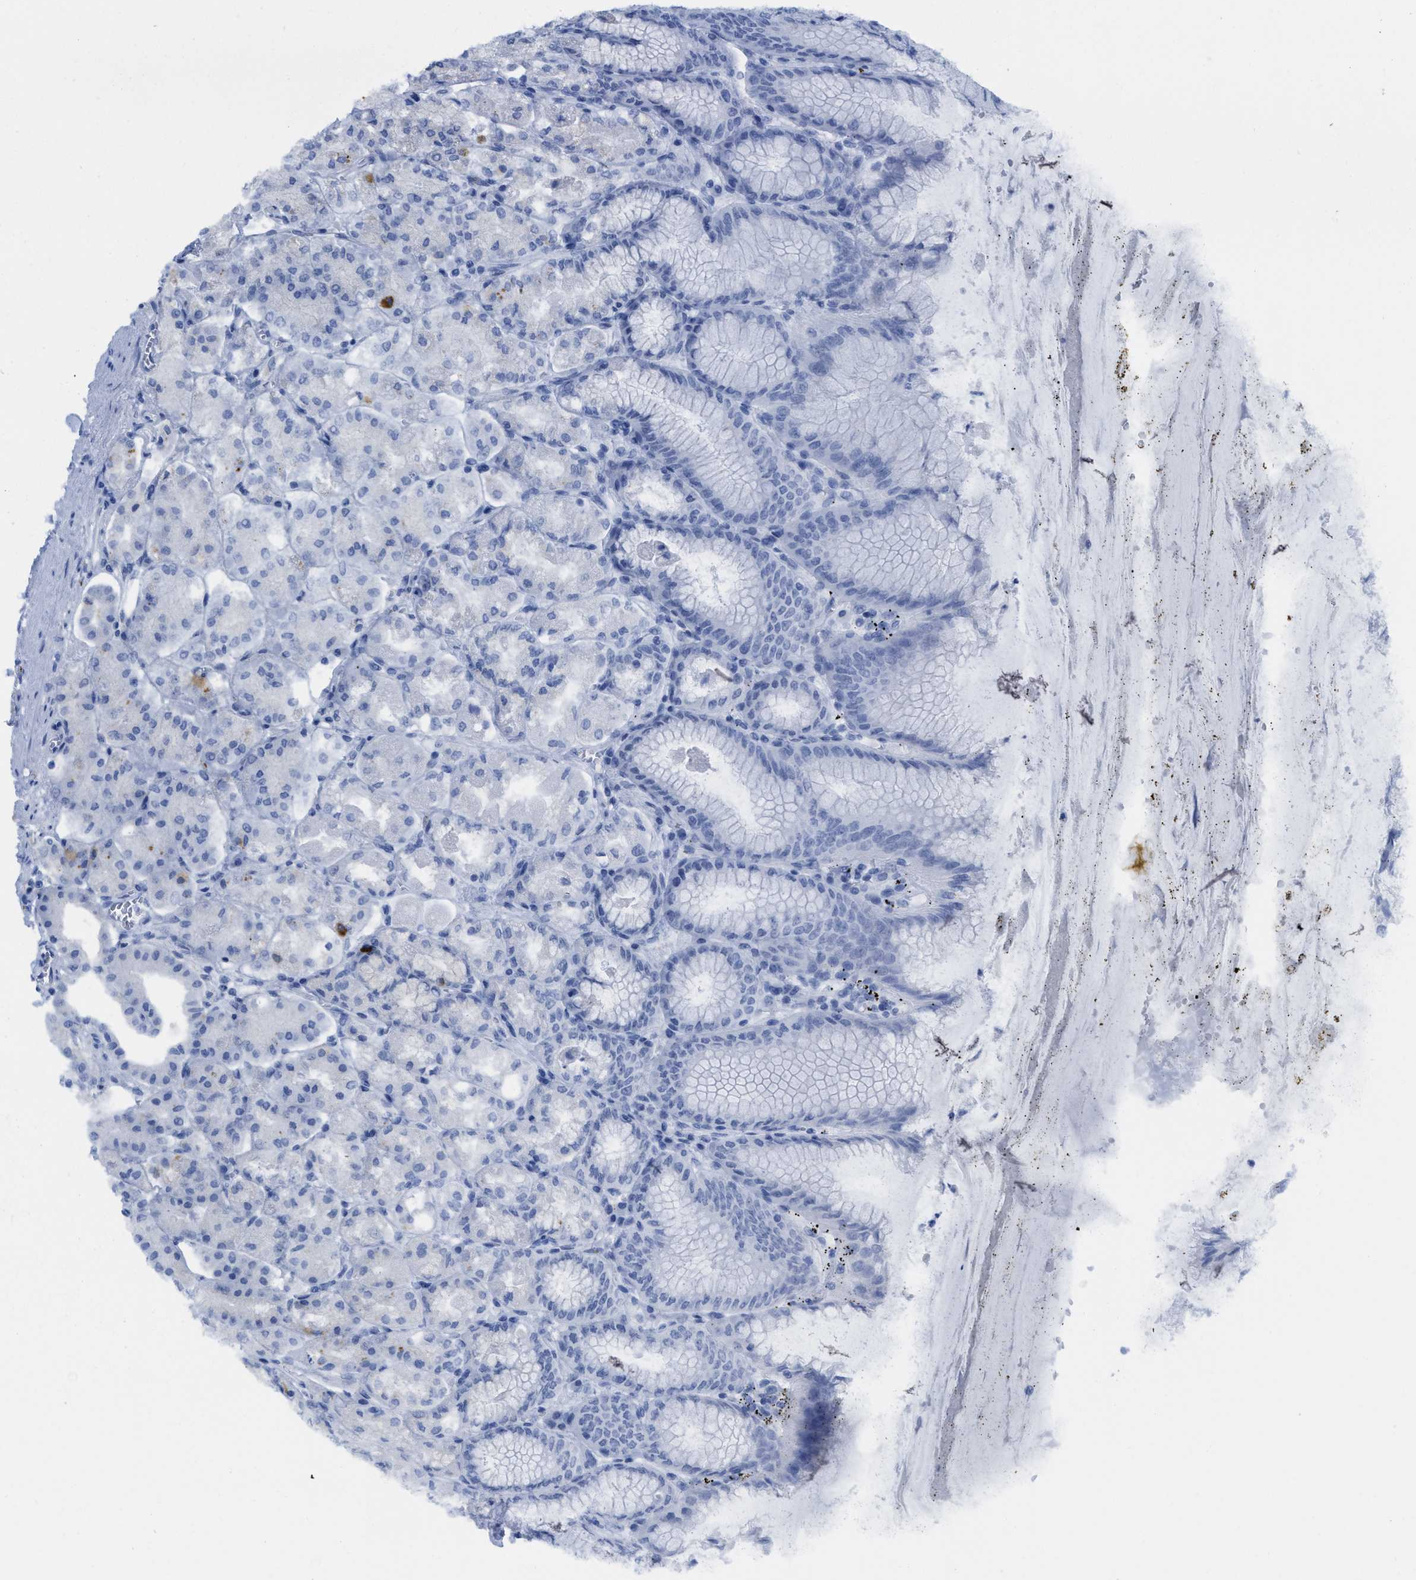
{"staining": {"intensity": "negative", "quantity": "none", "location": "none"}, "tissue": "stomach", "cell_type": "Glandular cells", "image_type": "normal", "snomed": [{"axis": "morphology", "description": "Normal tissue, NOS"}, {"axis": "topography", "description": "Stomach, lower"}], "caption": "Immunohistochemistry (IHC) of normal human stomach demonstrates no staining in glandular cells. (IHC, brightfield microscopy, high magnification).", "gene": "WDR4", "patient": {"sex": "male", "age": 71}}